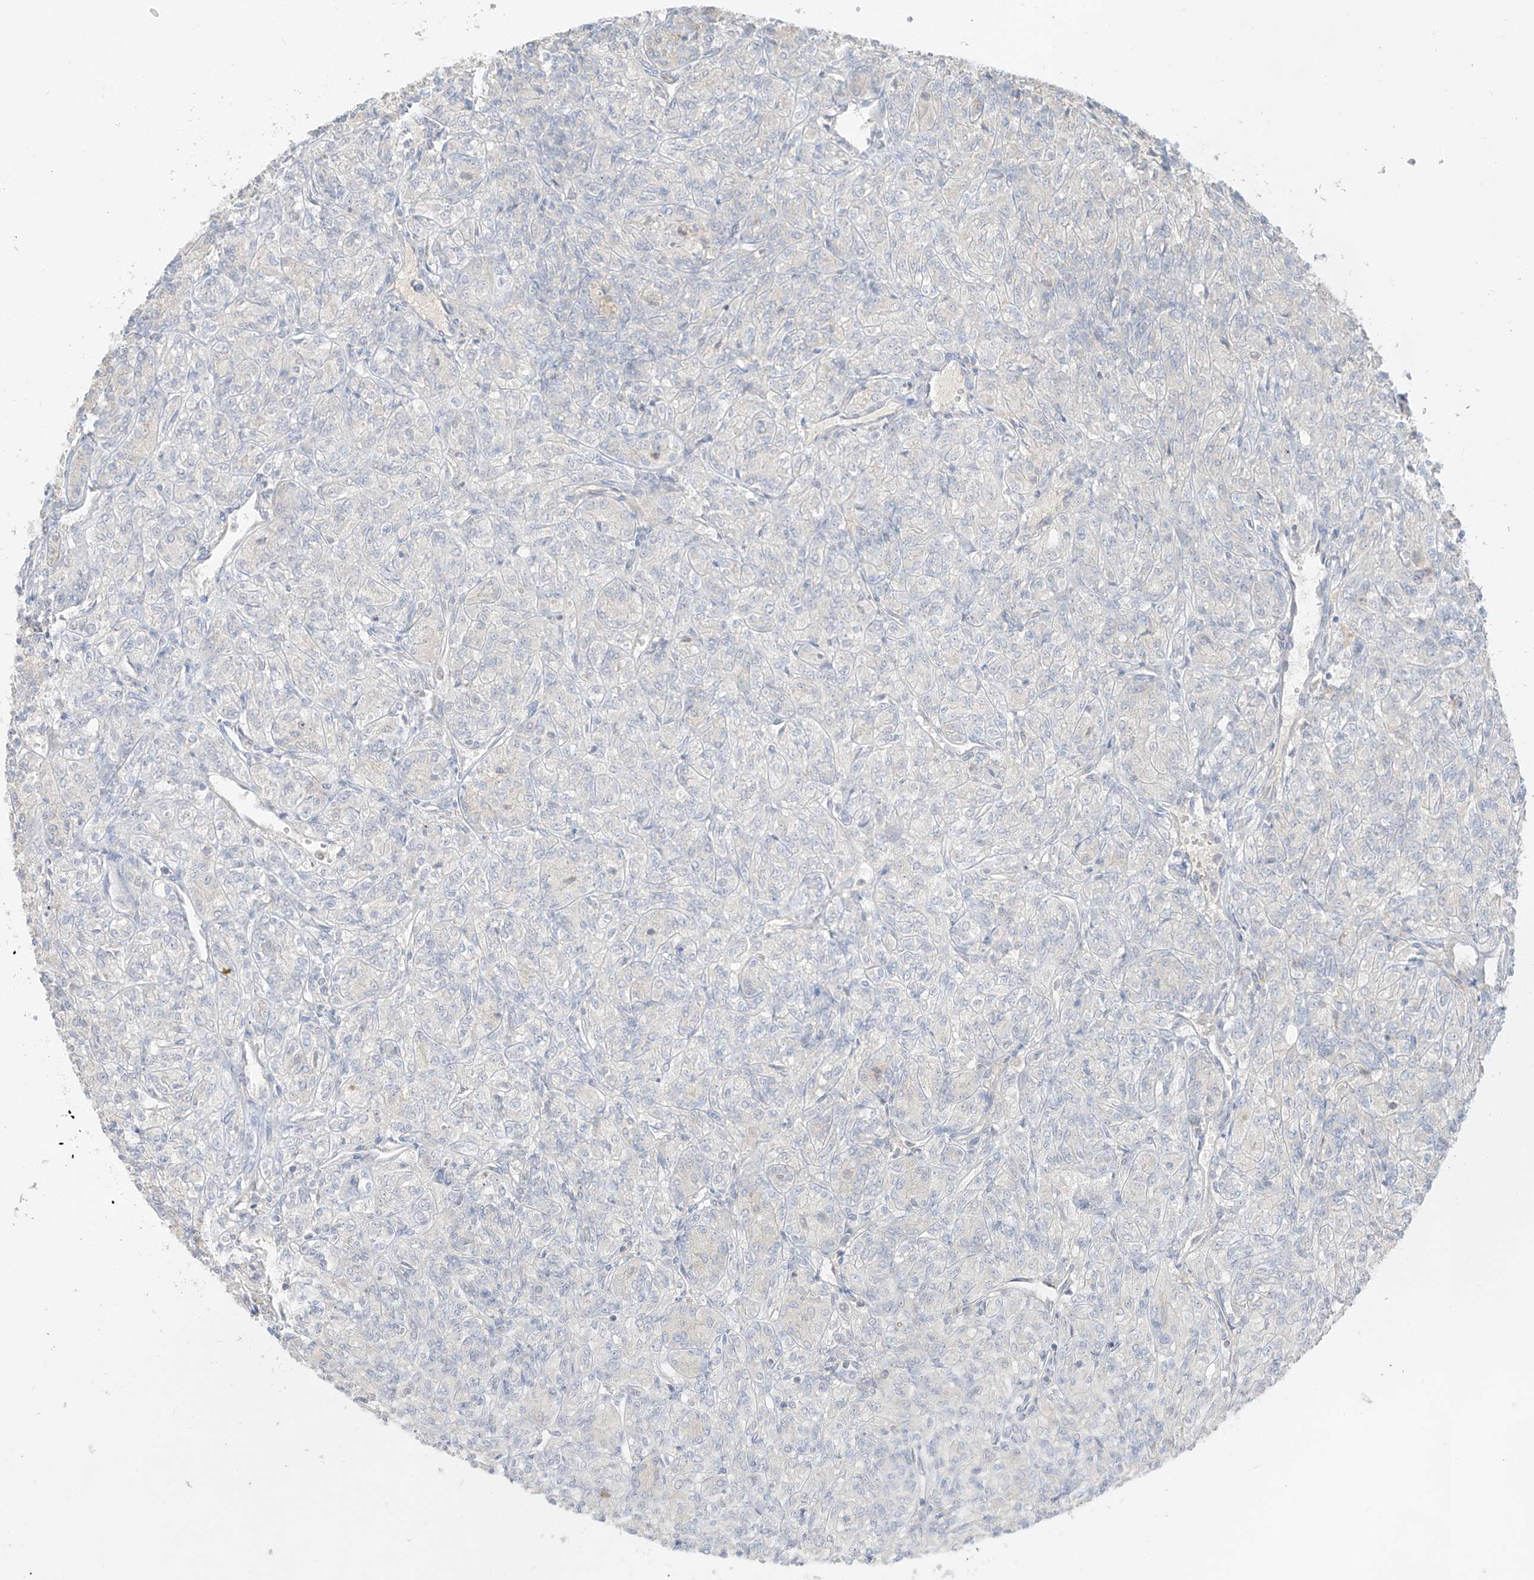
{"staining": {"intensity": "negative", "quantity": "none", "location": "none"}, "tissue": "renal cancer", "cell_type": "Tumor cells", "image_type": "cancer", "snomed": [{"axis": "morphology", "description": "Adenocarcinoma, NOS"}, {"axis": "topography", "description": "Kidney"}], "caption": "Immunohistochemistry of renal adenocarcinoma exhibits no expression in tumor cells.", "gene": "ANGEL2", "patient": {"sex": "male", "age": 77}}